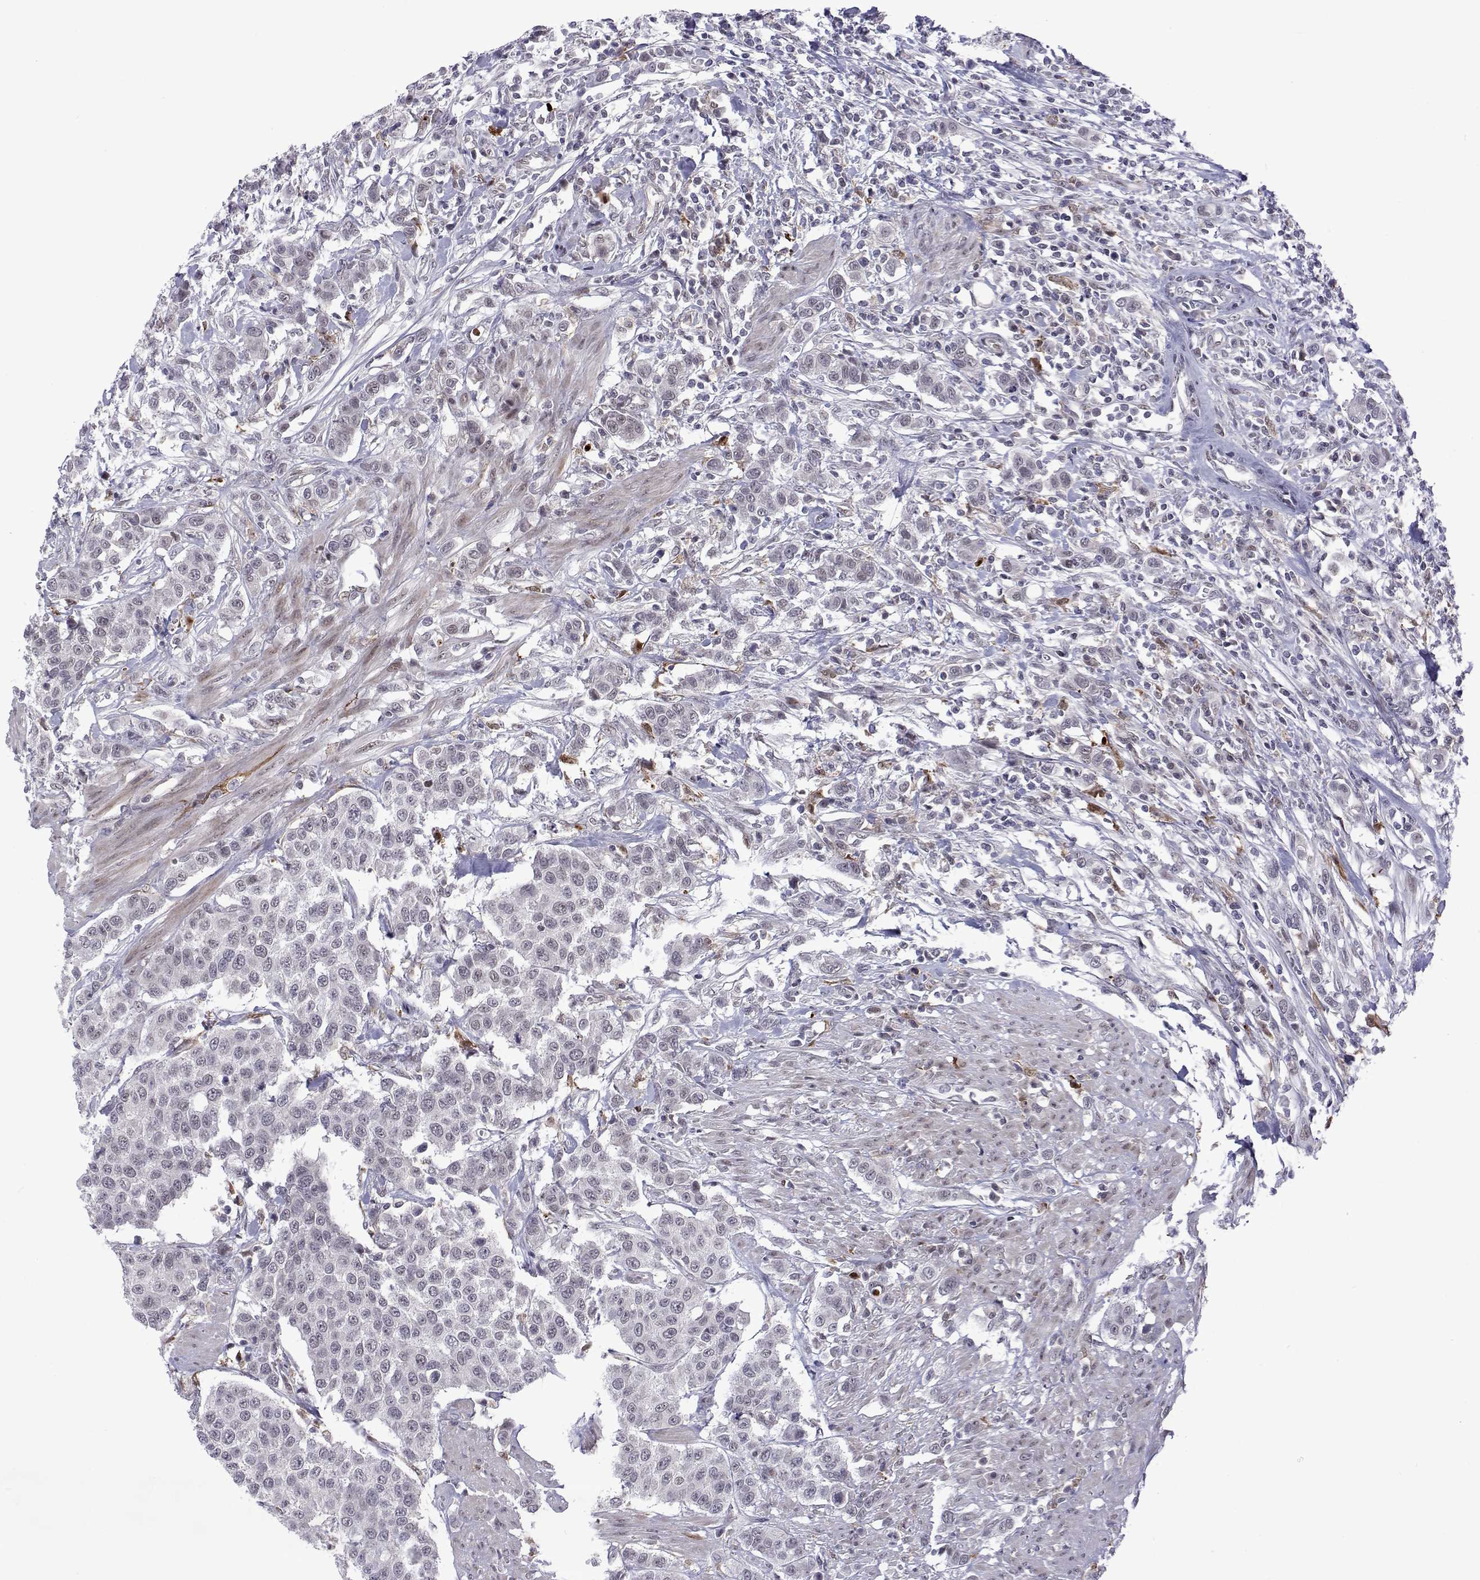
{"staining": {"intensity": "negative", "quantity": "none", "location": "none"}, "tissue": "urothelial cancer", "cell_type": "Tumor cells", "image_type": "cancer", "snomed": [{"axis": "morphology", "description": "Urothelial carcinoma, High grade"}, {"axis": "topography", "description": "Urinary bladder"}], "caption": "Immunohistochemistry (IHC) micrograph of neoplastic tissue: urothelial carcinoma (high-grade) stained with DAB demonstrates no significant protein staining in tumor cells. (DAB immunohistochemistry visualized using brightfield microscopy, high magnification).", "gene": "EFCAB3", "patient": {"sex": "female", "age": 58}}